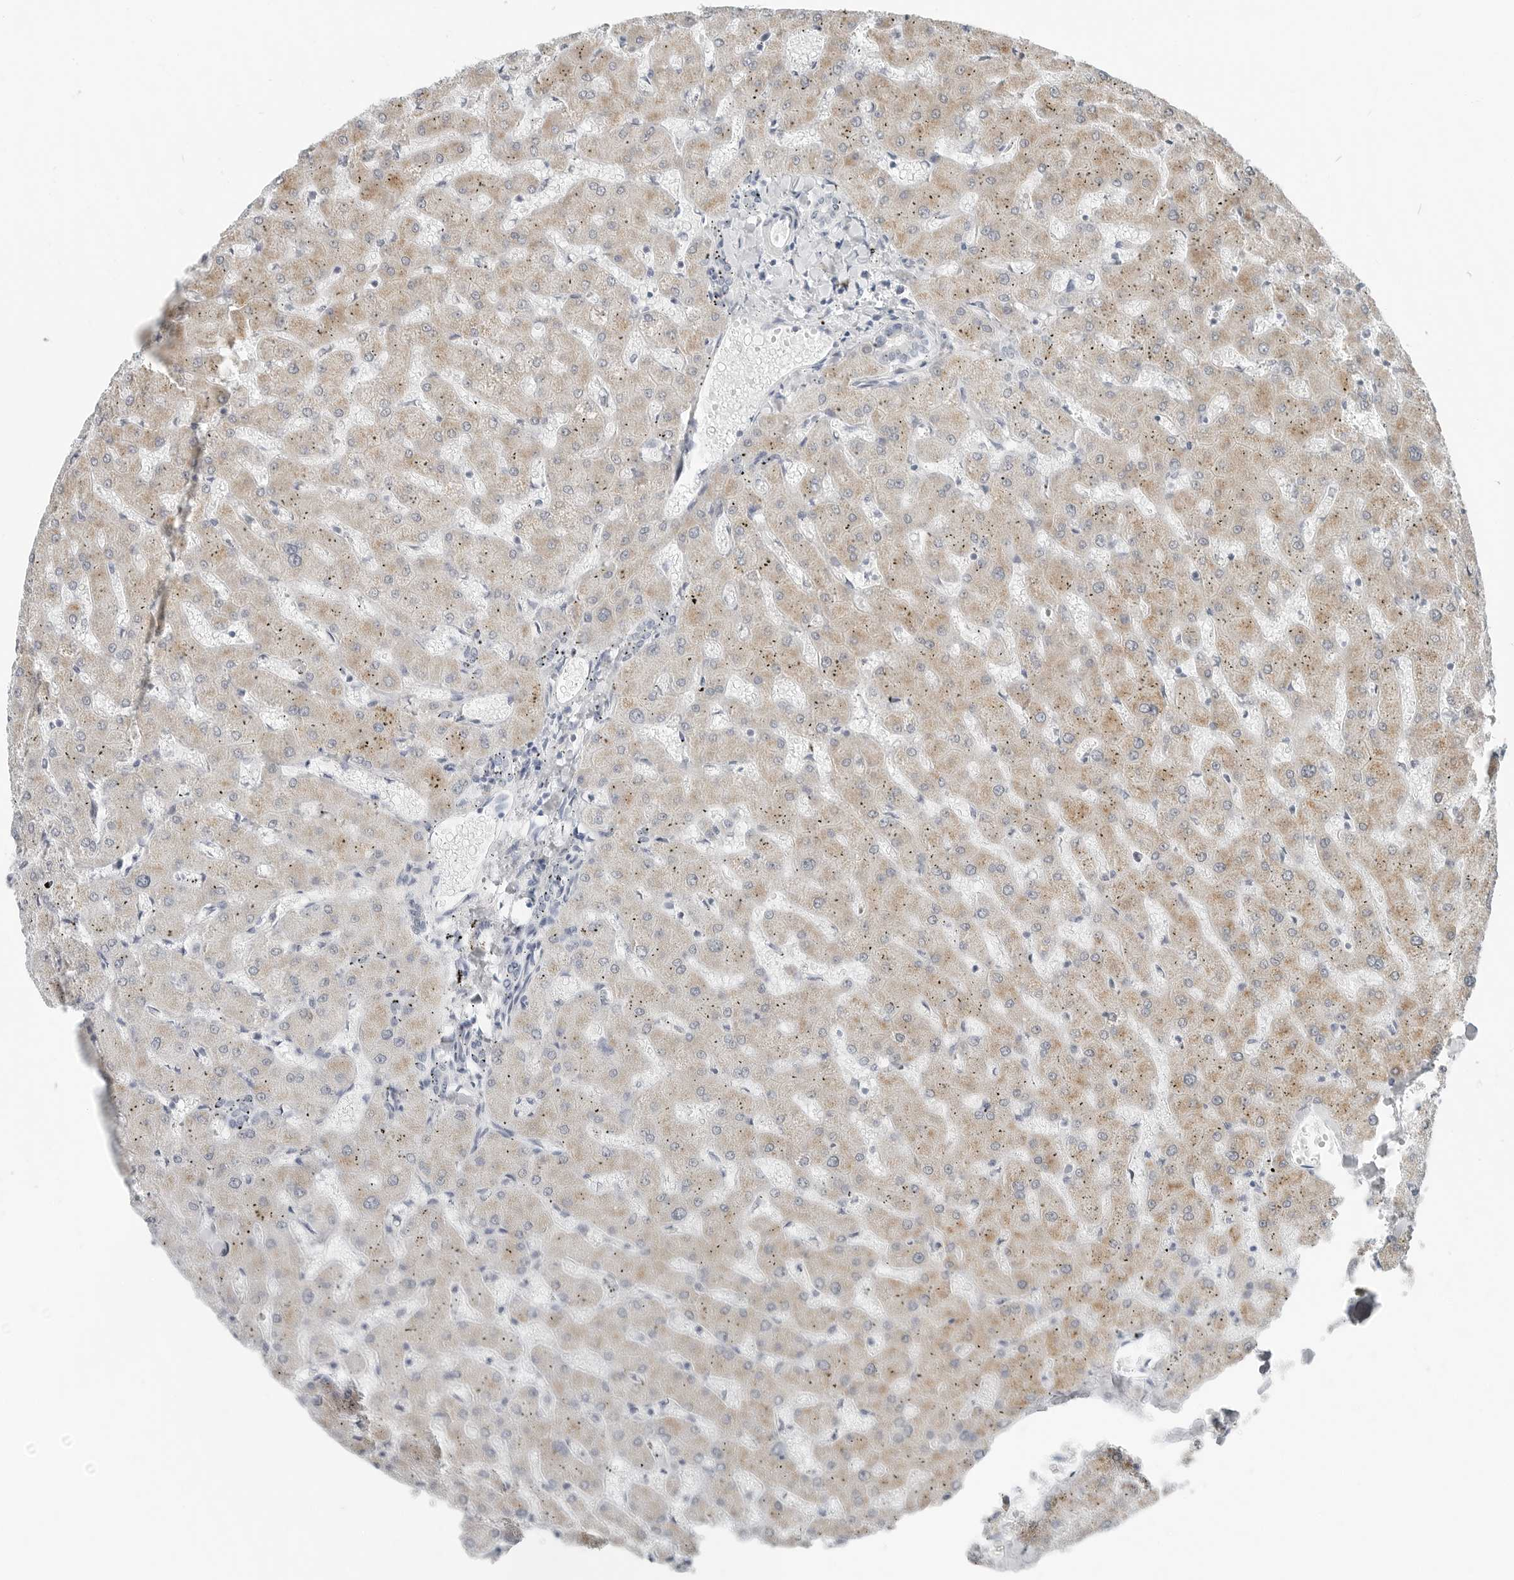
{"staining": {"intensity": "negative", "quantity": "none", "location": "none"}, "tissue": "liver", "cell_type": "Cholangiocytes", "image_type": "normal", "snomed": [{"axis": "morphology", "description": "Normal tissue, NOS"}, {"axis": "topography", "description": "Liver"}], "caption": "DAB immunohistochemical staining of unremarkable liver reveals no significant staining in cholangiocytes. The staining is performed using DAB brown chromogen with nuclei counter-stained in using hematoxylin.", "gene": "XIRP1", "patient": {"sex": "female", "age": 63}}